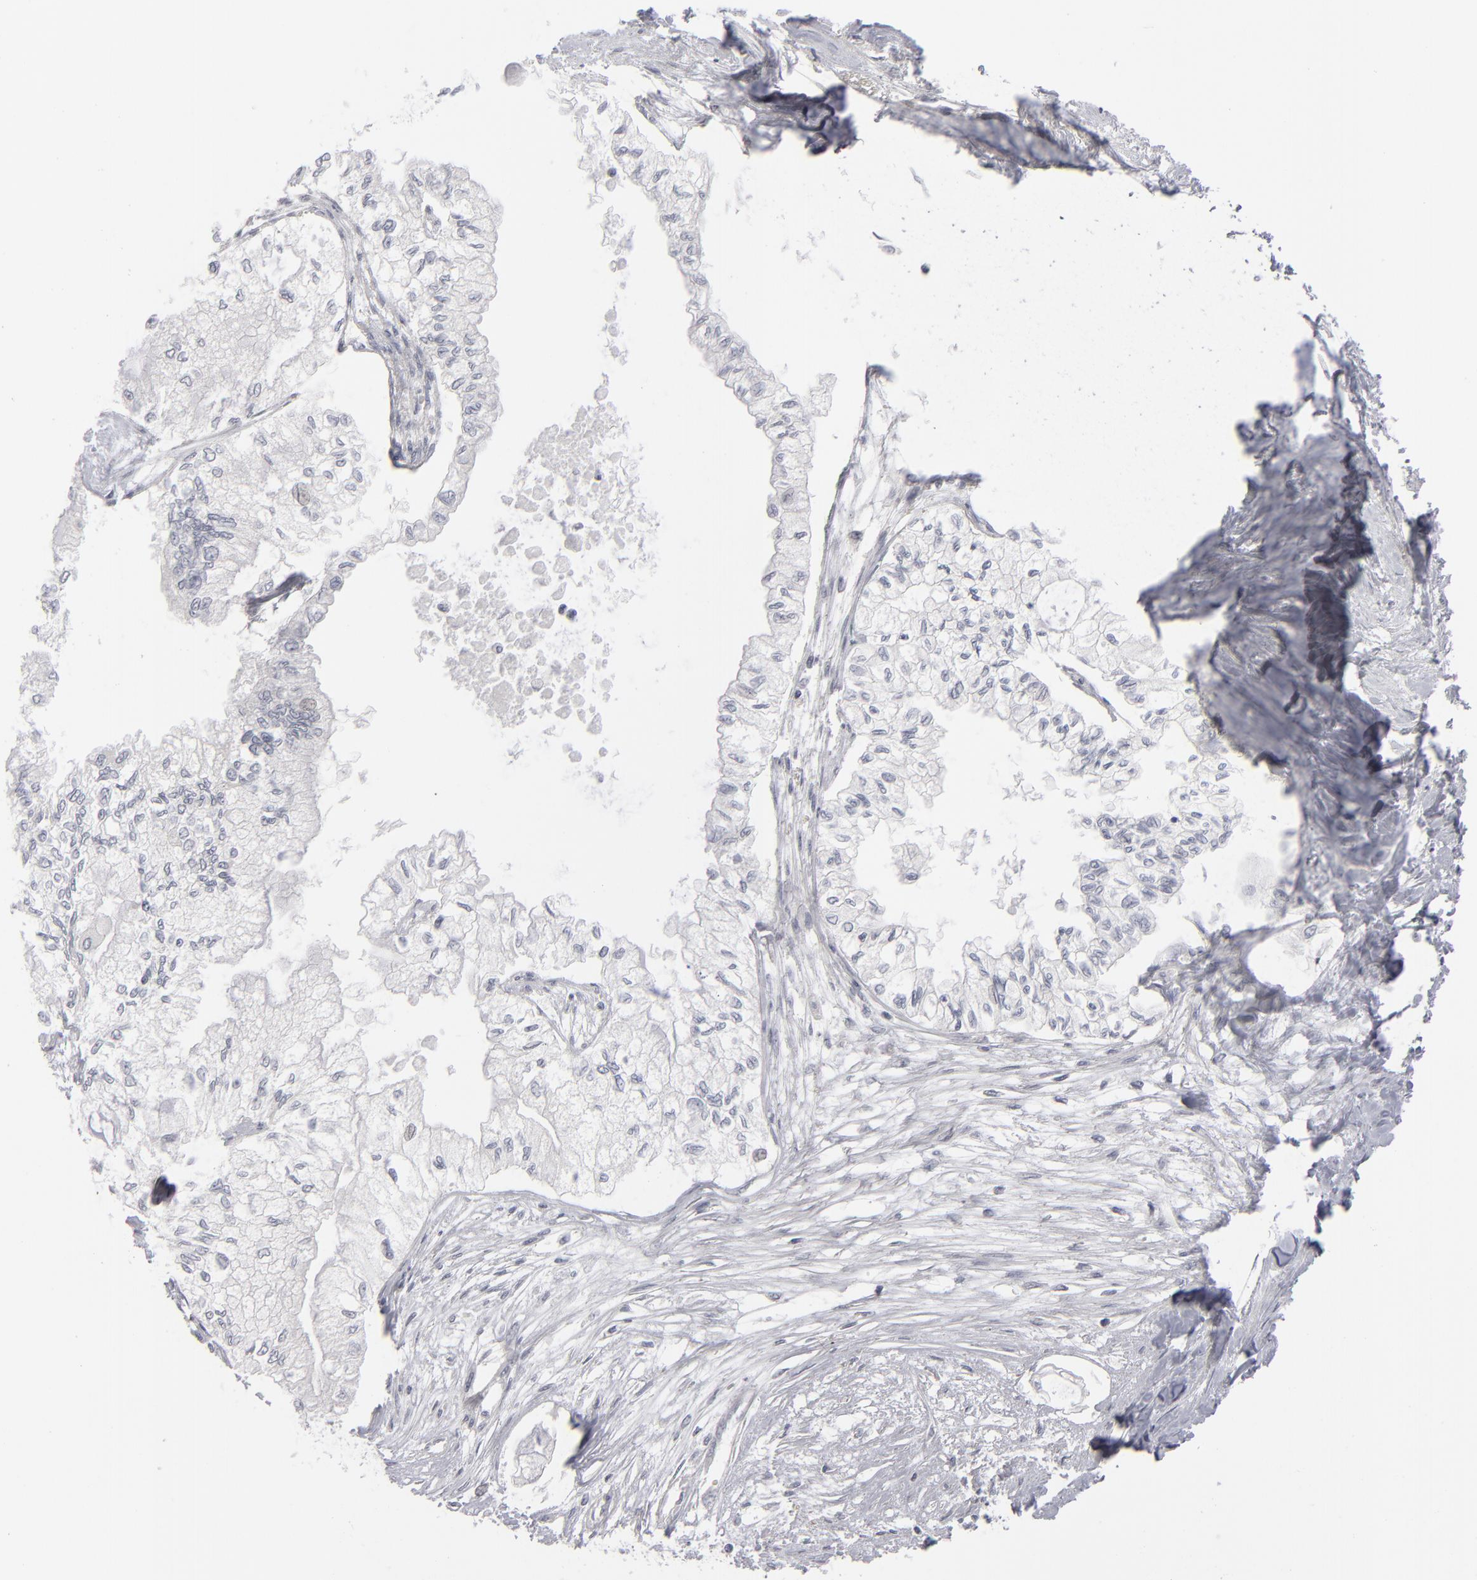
{"staining": {"intensity": "negative", "quantity": "none", "location": "none"}, "tissue": "pancreatic cancer", "cell_type": "Tumor cells", "image_type": "cancer", "snomed": [{"axis": "morphology", "description": "Adenocarcinoma, NOS"}, {"axis": "topography", "description": "Pancreas"}], "caption": "The immunohistochemistry image has no significant staining in tumor cells of pancreatic adenocarcinoma tissue.", "gene": "KIAA1210", "patient": {"sex": "male", "age": 79}}